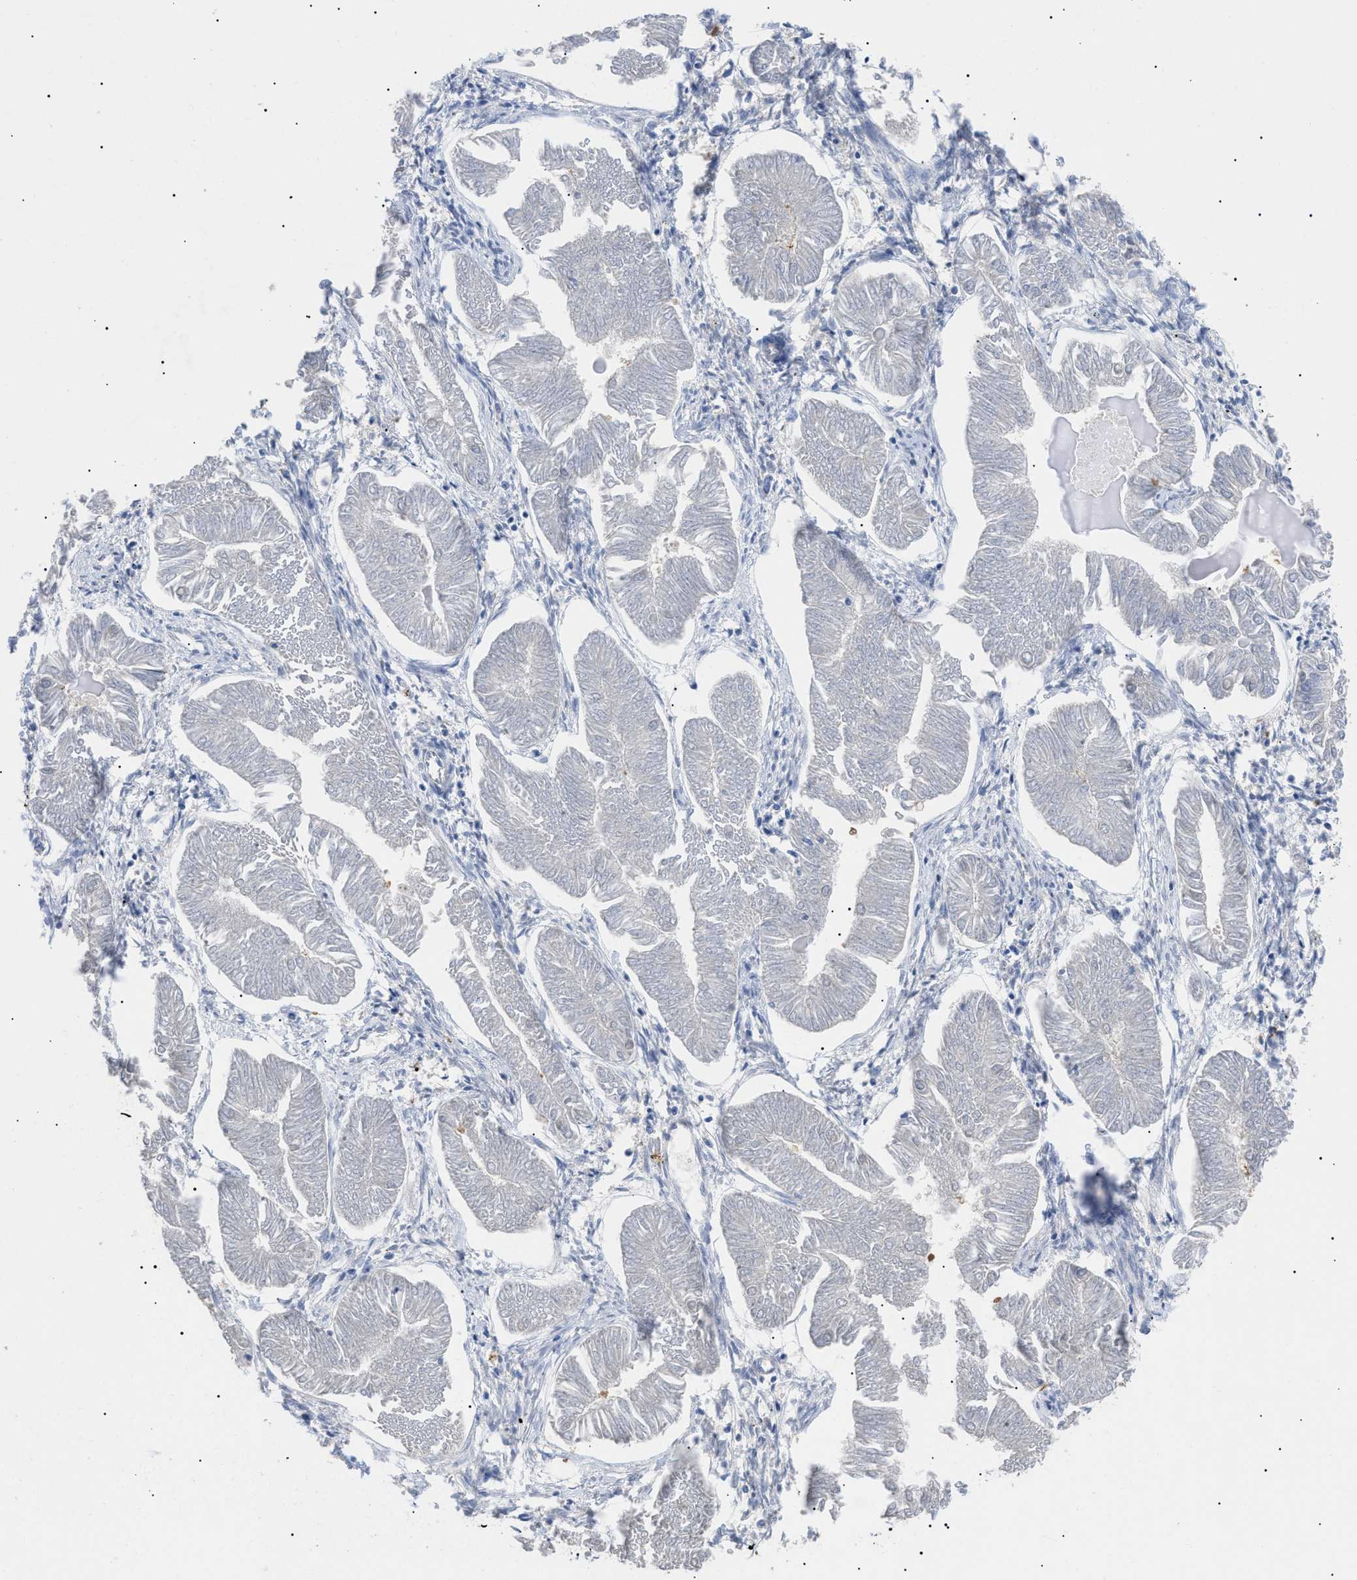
{"staining": {"intensity": "negative", "quantity": "none", "location": "none"}, "tissue": "endometrial cancer", "cell_type": "Tumor cells", "image_type": "cancer", "snomed": [{"axis": "morphology", "description": "Adenocarcinoma, NOS"}, {"axis": "topography", "description": "Endometrium"}], "caption": "Immunohistochemistry micrograph of neoplastic tissue: adenocarcinoma (endometrial) stained with DAB (3,3'-diaminobenzidine) reveals no significant protein expression in tumor cells.", "gene": "GARRE1", "patient": {"sex": "female", "age": 53}}